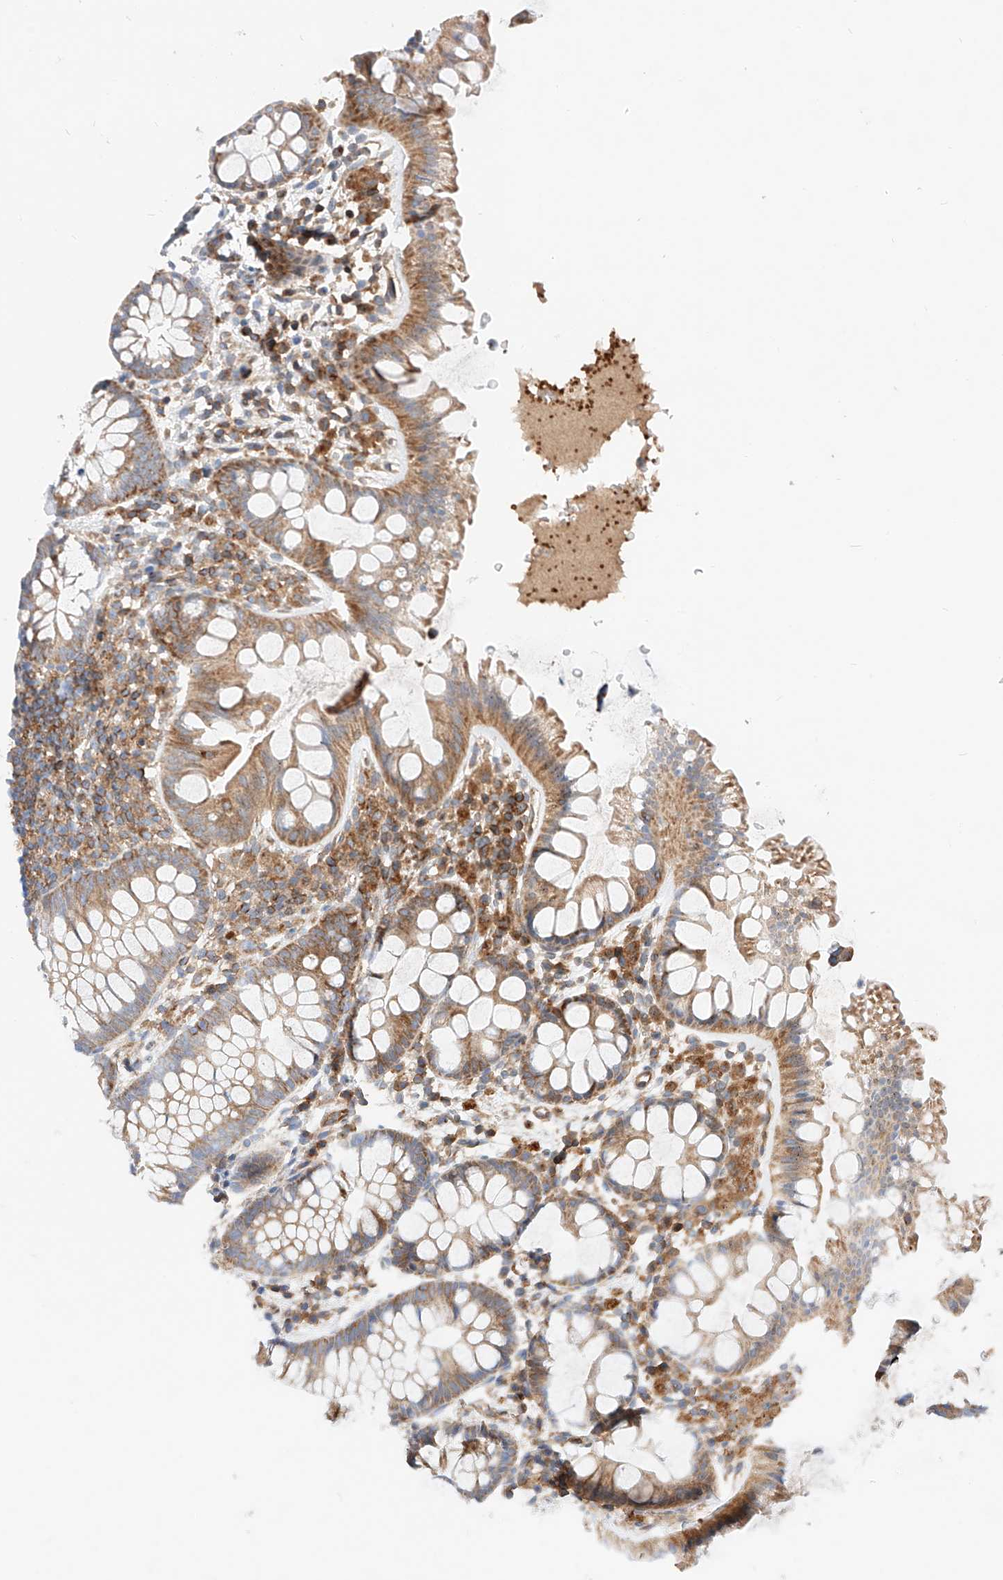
{"staining": {"intensity": "moderate", "quantity": ">75%", "location": "cytoplasmic/membranous"}, "tissue": "colon", "cell_type": "Endothelial cells", "image_type": "normal", "snomed": [{"axis": "morphology", "description": "Normal tissue, NOS"}, {"axis": "topography", "description": "Colon"}], "caption": "High-magnification brightfield microscopy of benign colon stained with DAB (3,3'-diaminobenzidine) (brown) and counterstained with hematoxylin (blue). endothelial cells exhibit moderate cytoplasmic/membranous staining is appreciated in approximately>75% of cells.", "gene": "NR1D1", "patient": {"sex": "female", "age": 62}}